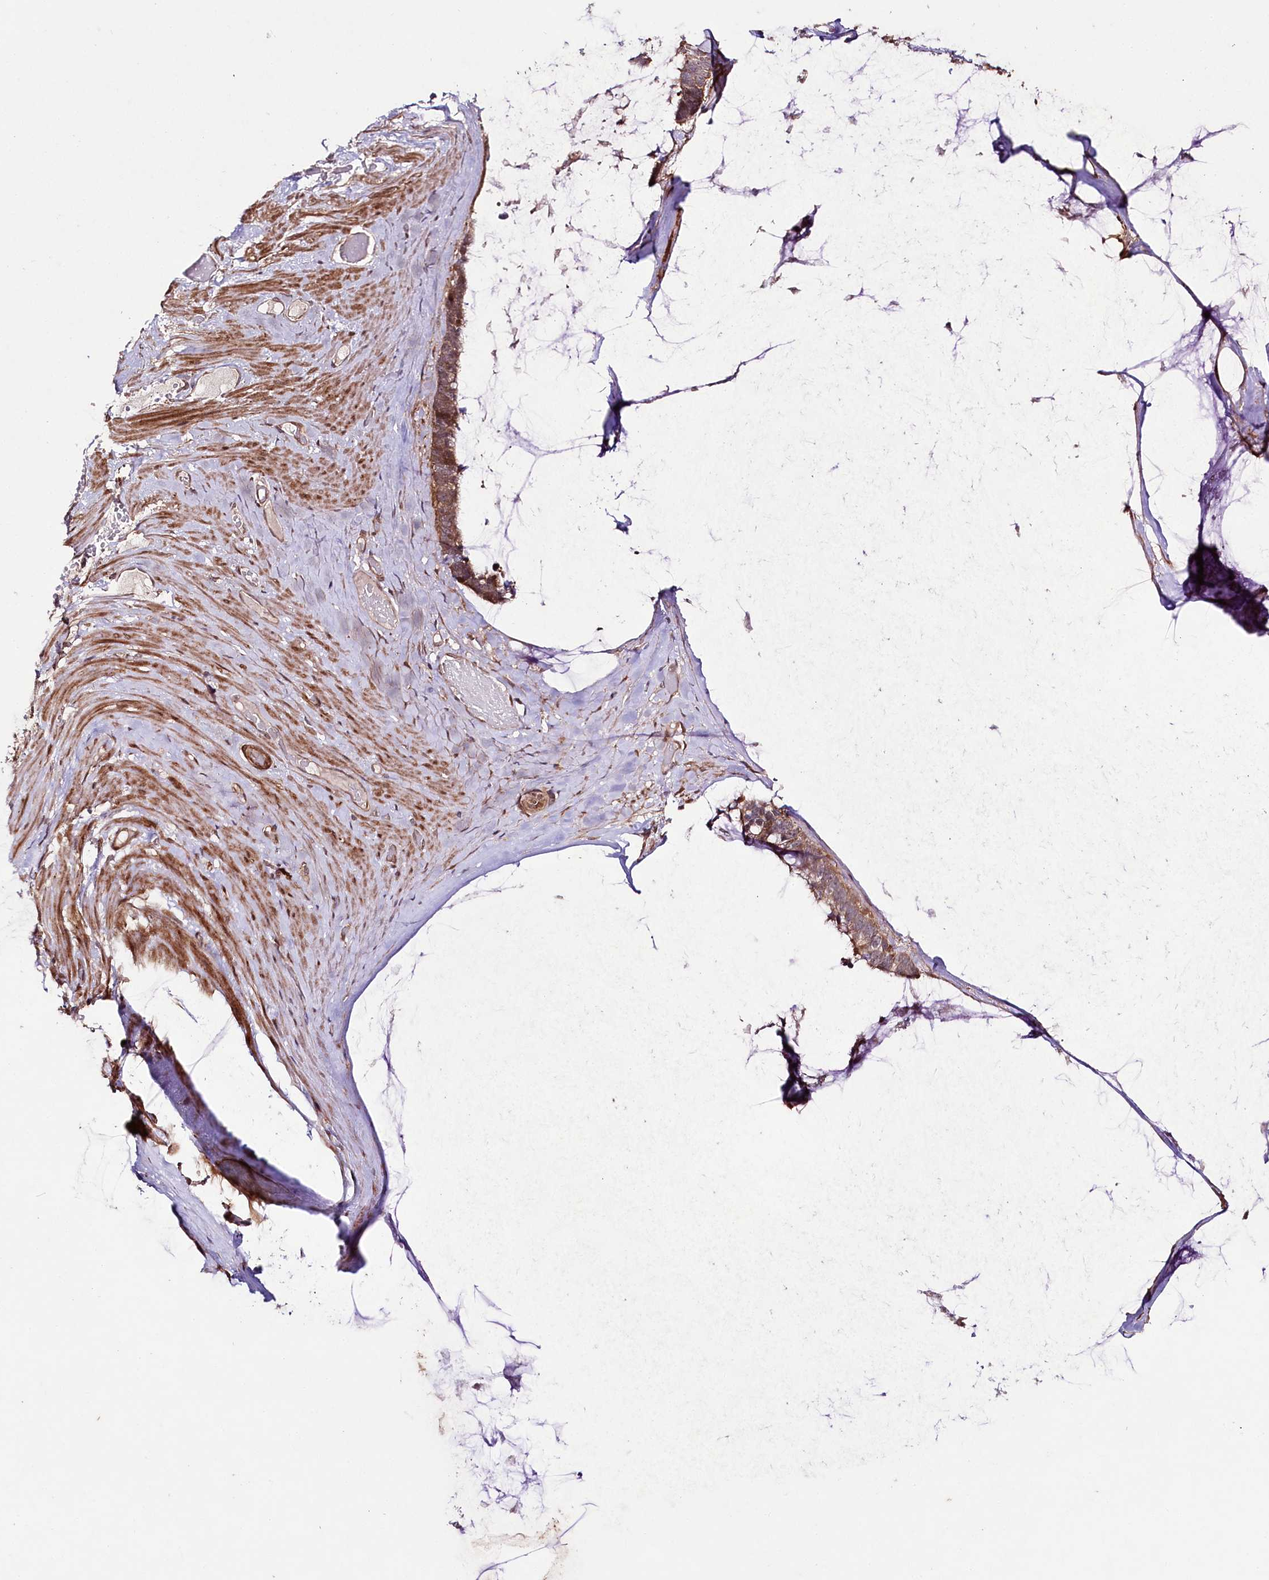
{"staining": {"intensity": "moderate", "quantity": ">75%", "location": "cytoplasmic/membranous"}, "tissue": "ovarian cancer", "cell_type": "Tumor cells", "image_type": "cancer", "snomed": [{"axis": "morphology", "description": "Cystadenocarcinoma, mucinous, NOS"}, {"axis": "topography", "description": "Ovary"}], "caption": "Moderate cytoplasmic/membranous protein positivity is present in approximately >75% of tumor cells in ovarian mucinous cystadenocarcinoma.", "gene": "PHLDB1", "patient": {"sex": "female", "age": 39}}